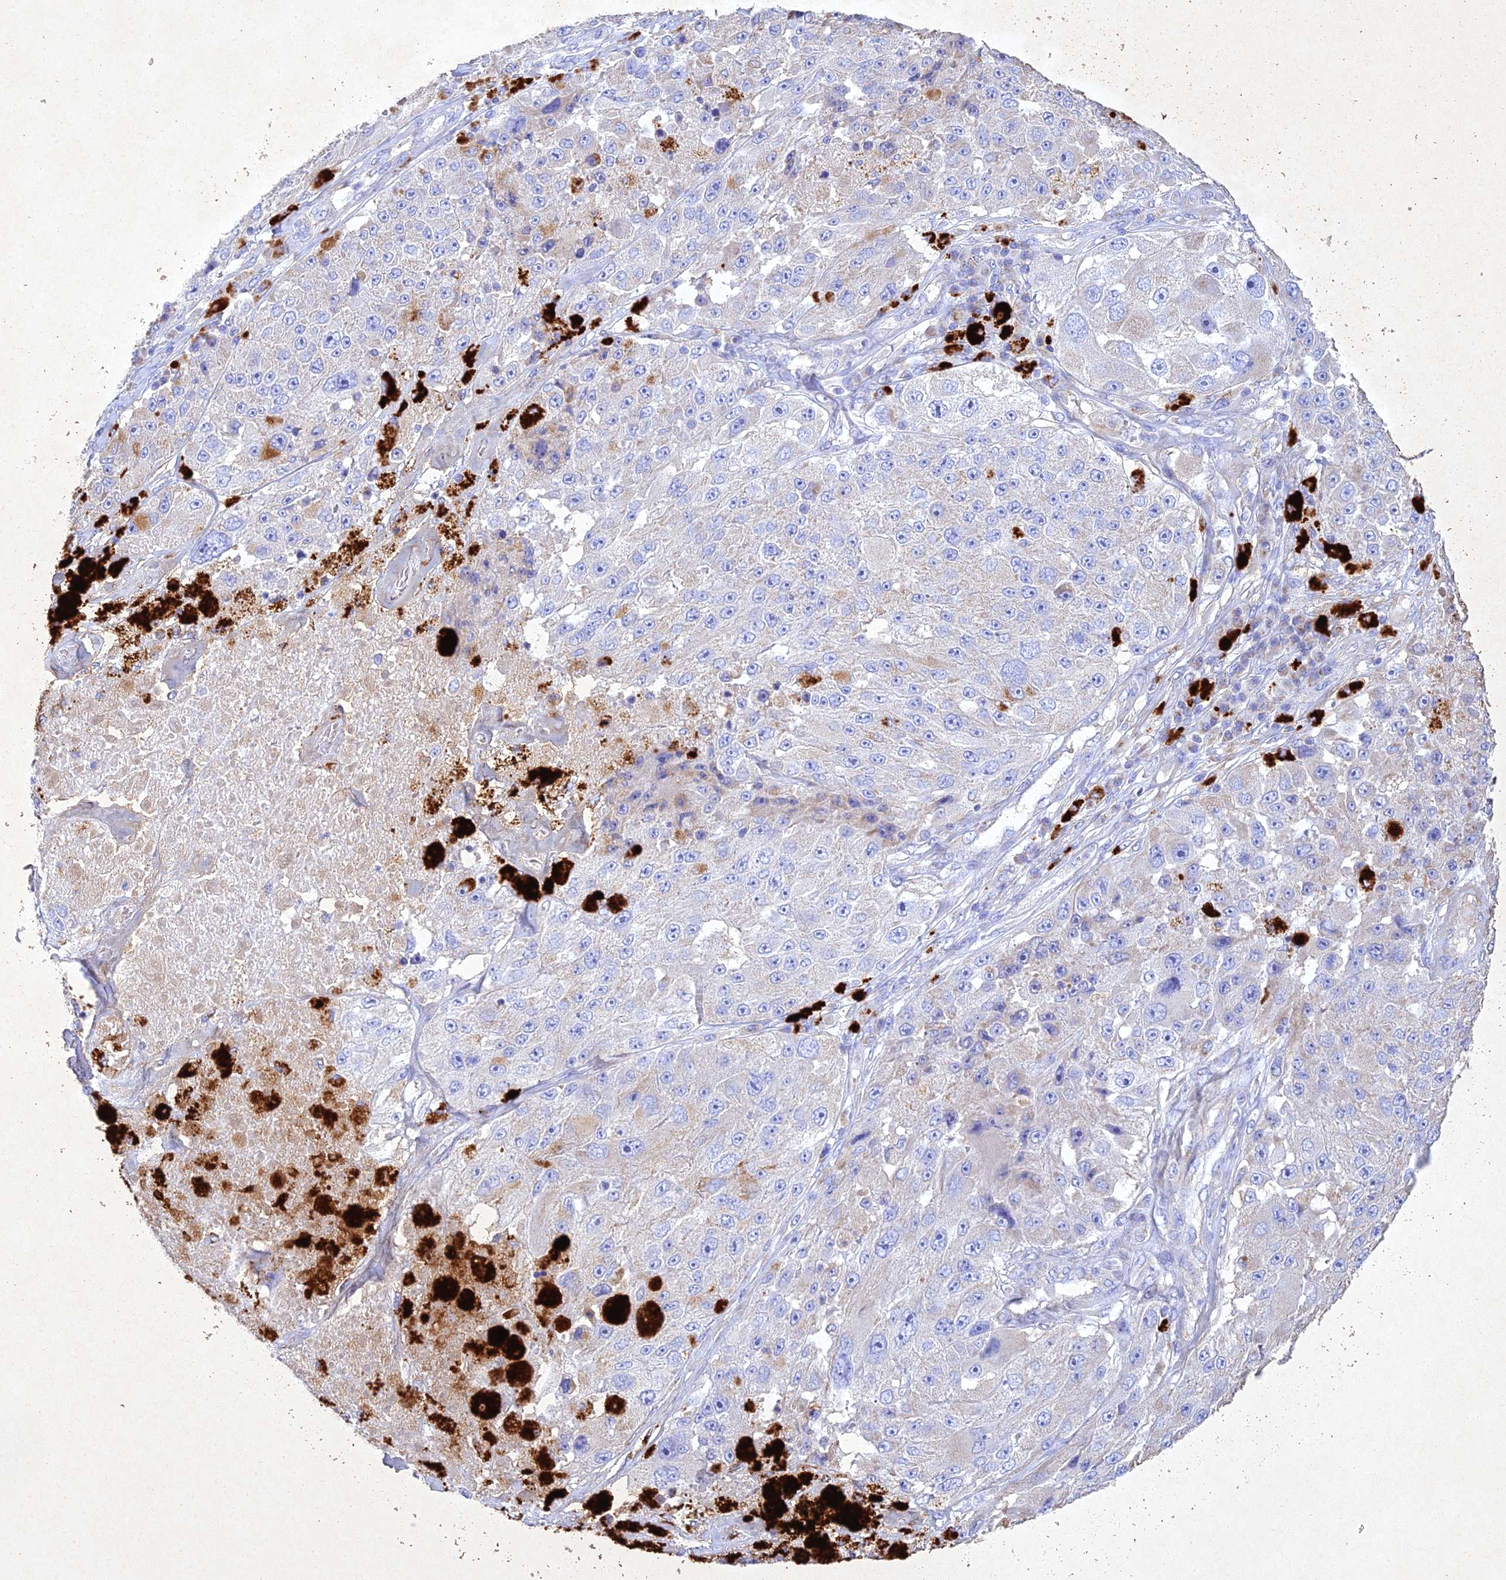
{"staining": {"intensity": "negative", "quantity": "none", "location": "none"}, "tissue": "melanoma", "cell_type": "Tumor cells", "image_type": "cancer", "snomed": [{"axis": "morphology", "description": "Malignant melanoma, Metastatic site"}, {"axis": "topography", "description": "Lymph node"}], "caption": "IHC photomicrograph of neoplastic tissue: human melanoma stained with DAB reveals no significant protein expression in tumor cells.", "gene": "NDUFV1", "patient": {"sex": "male", "age": 62}}